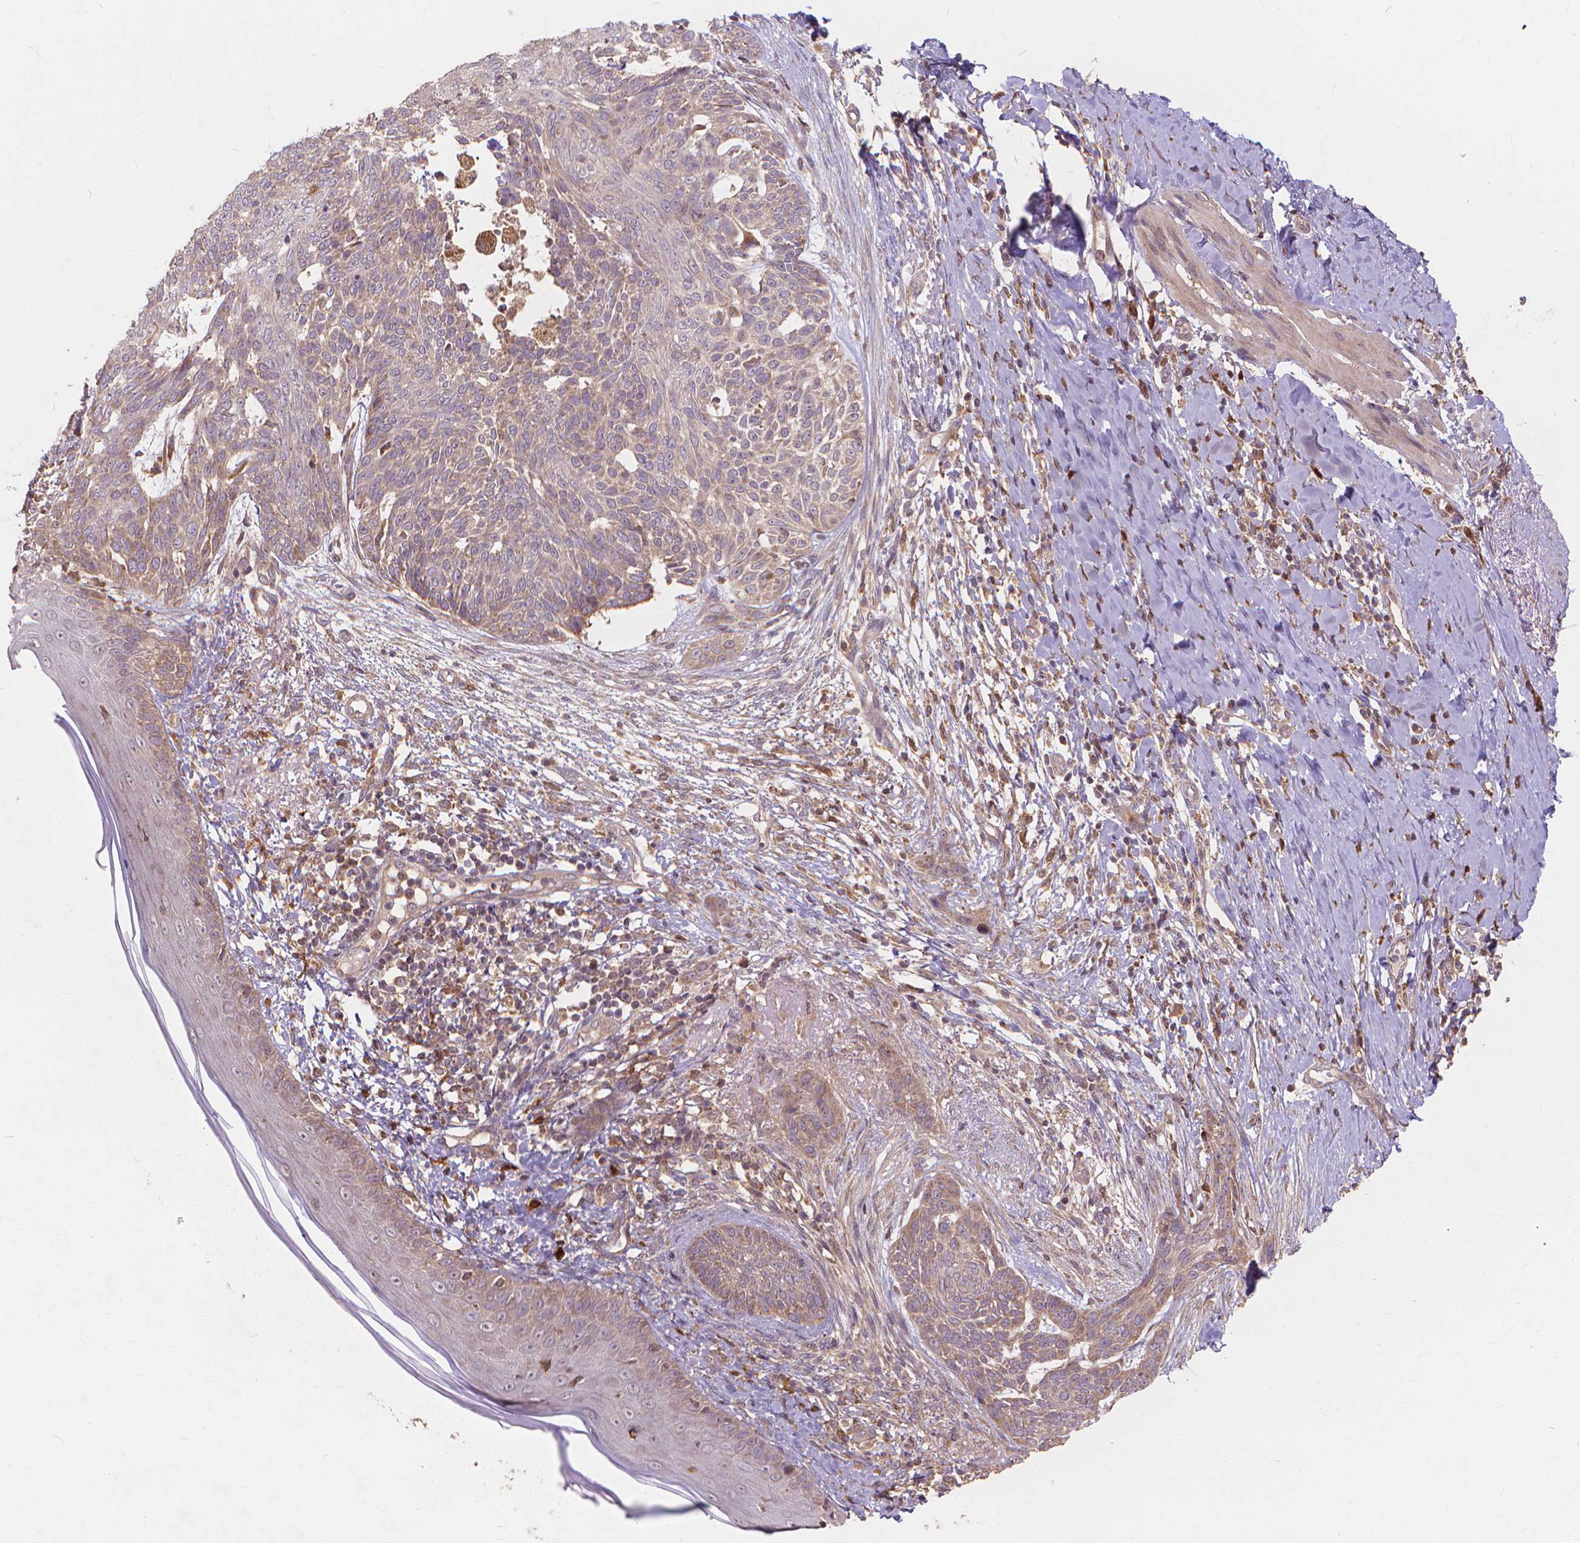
{"staining": {"intensity": "weak", "quantity": ">75%", "location": "cytoplasmic/membranous"}, "tissue": "skin cancer", "cell_type": "Tumor cells", "image_type": "cancer", "snomed": [{"axis": "morphology", "description": "Normal tissue, NOS"}, {"axis": "morphology", "description": "Basal cell carcinoma"}, {"axis": "topography", "description": "Skin"}], "caption": "DAB immunohistochemical staining of human skin cancer demonstrates weak cytoplasmic/membranous protein positivity in approximately >75% of tumor cells.", "gene": "TAB2", "patient": {"sex": "male", "age": 84}}